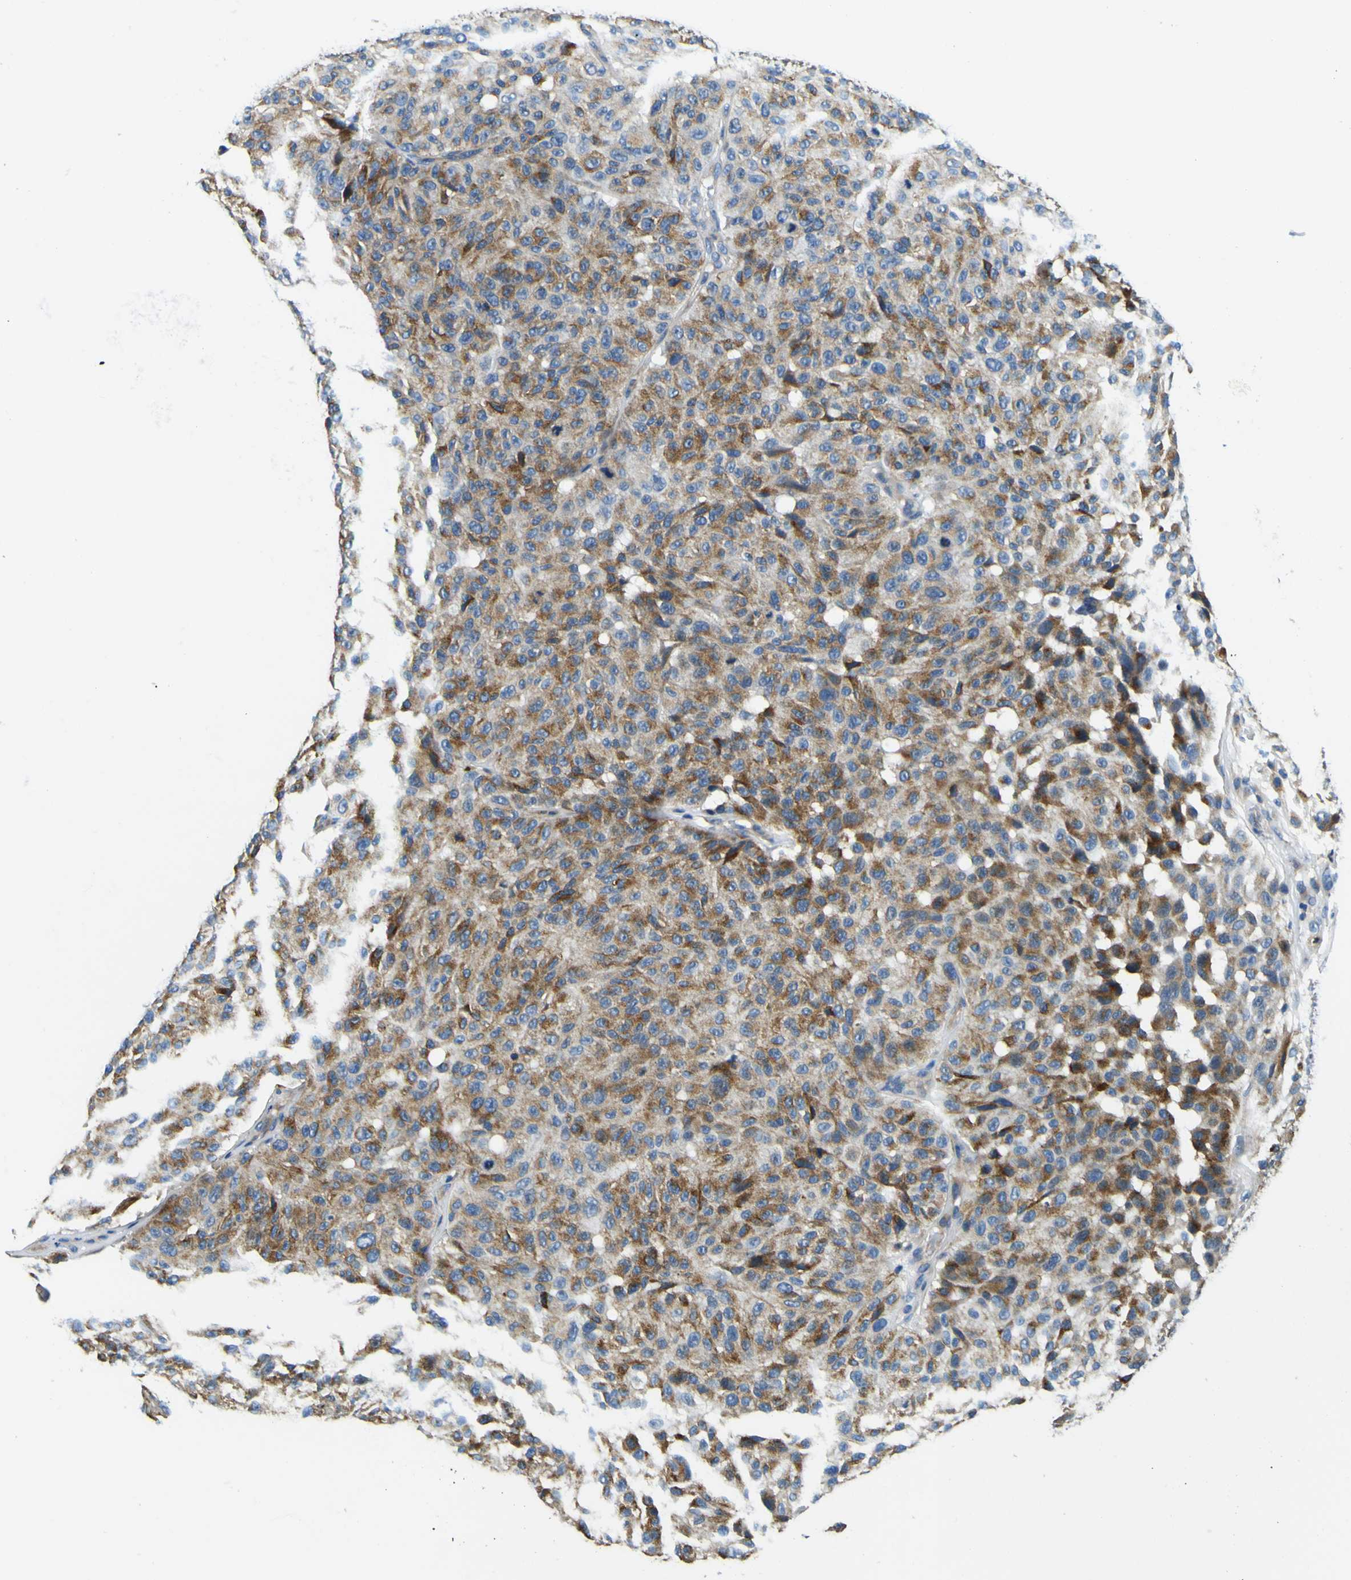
{"staining": {"intensity": "moderate", "quantity": "25%-75%", "location": "cytoplasmic/membranous"}, "tissue": "melanoma", "cell_type": "Tumor cells", "image_type": "cancer", "snomed": [{"axis": "morphology", "description": "Malignant melanoma, NOS"}, {"axis": "topography", "description": "Skin"}], "caption": "Malignant melanoma was stained to show a protein in brown. There is medium levels of moderate cytoplasmic/membranous positivity in about 25%-75% of tumor cells.", "gene": "CLSTN1", "patient": {"sex": "female", "age": 46}}